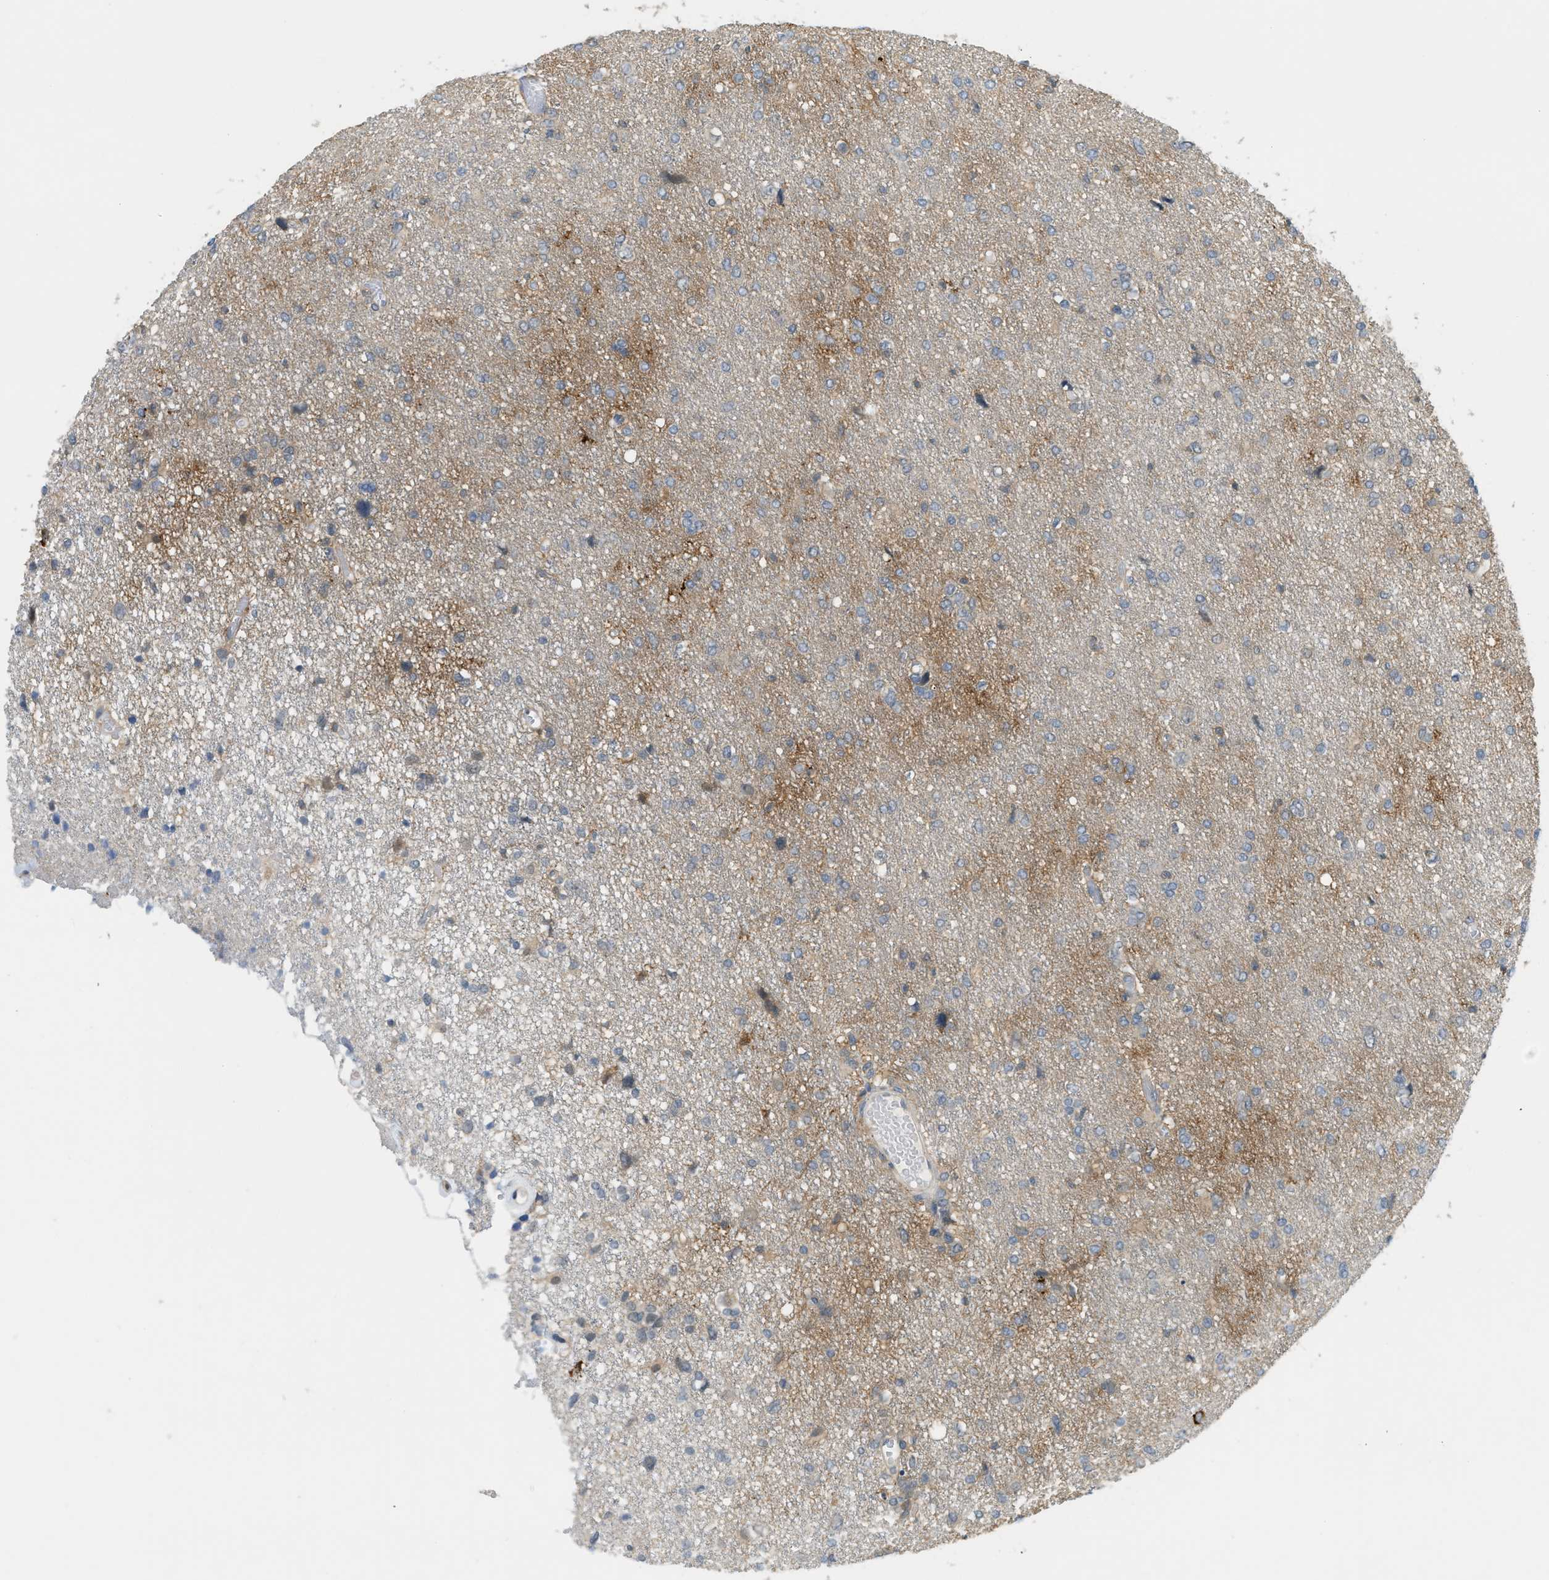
{"staining": {"intensity": "weak", "quantity": "<25%", "location": "cytoplasmic/membranous"}, "tissue": "glioma", "cell_type": "Tumor cells", "image_type": "cancer", "snomed": [{"axis": "morphology", "description": "Glioma, malignant, High grade"}, {"axis": "topography", "description": "Brain"}], "caption": "An immunohistochemistry (IHC) photomicrograph of high-grade glioma (malignant) is shown. There is no staining in tumor cells of high-grade glioma (malignant). The staining was performed using DAB to visualize the protein expression in brown, while the nuclei were stained in blue with hematoxylin (Magnification: 20x).", "gene": "PDCL3", "patient": {"sex": "female", "age": 59}}